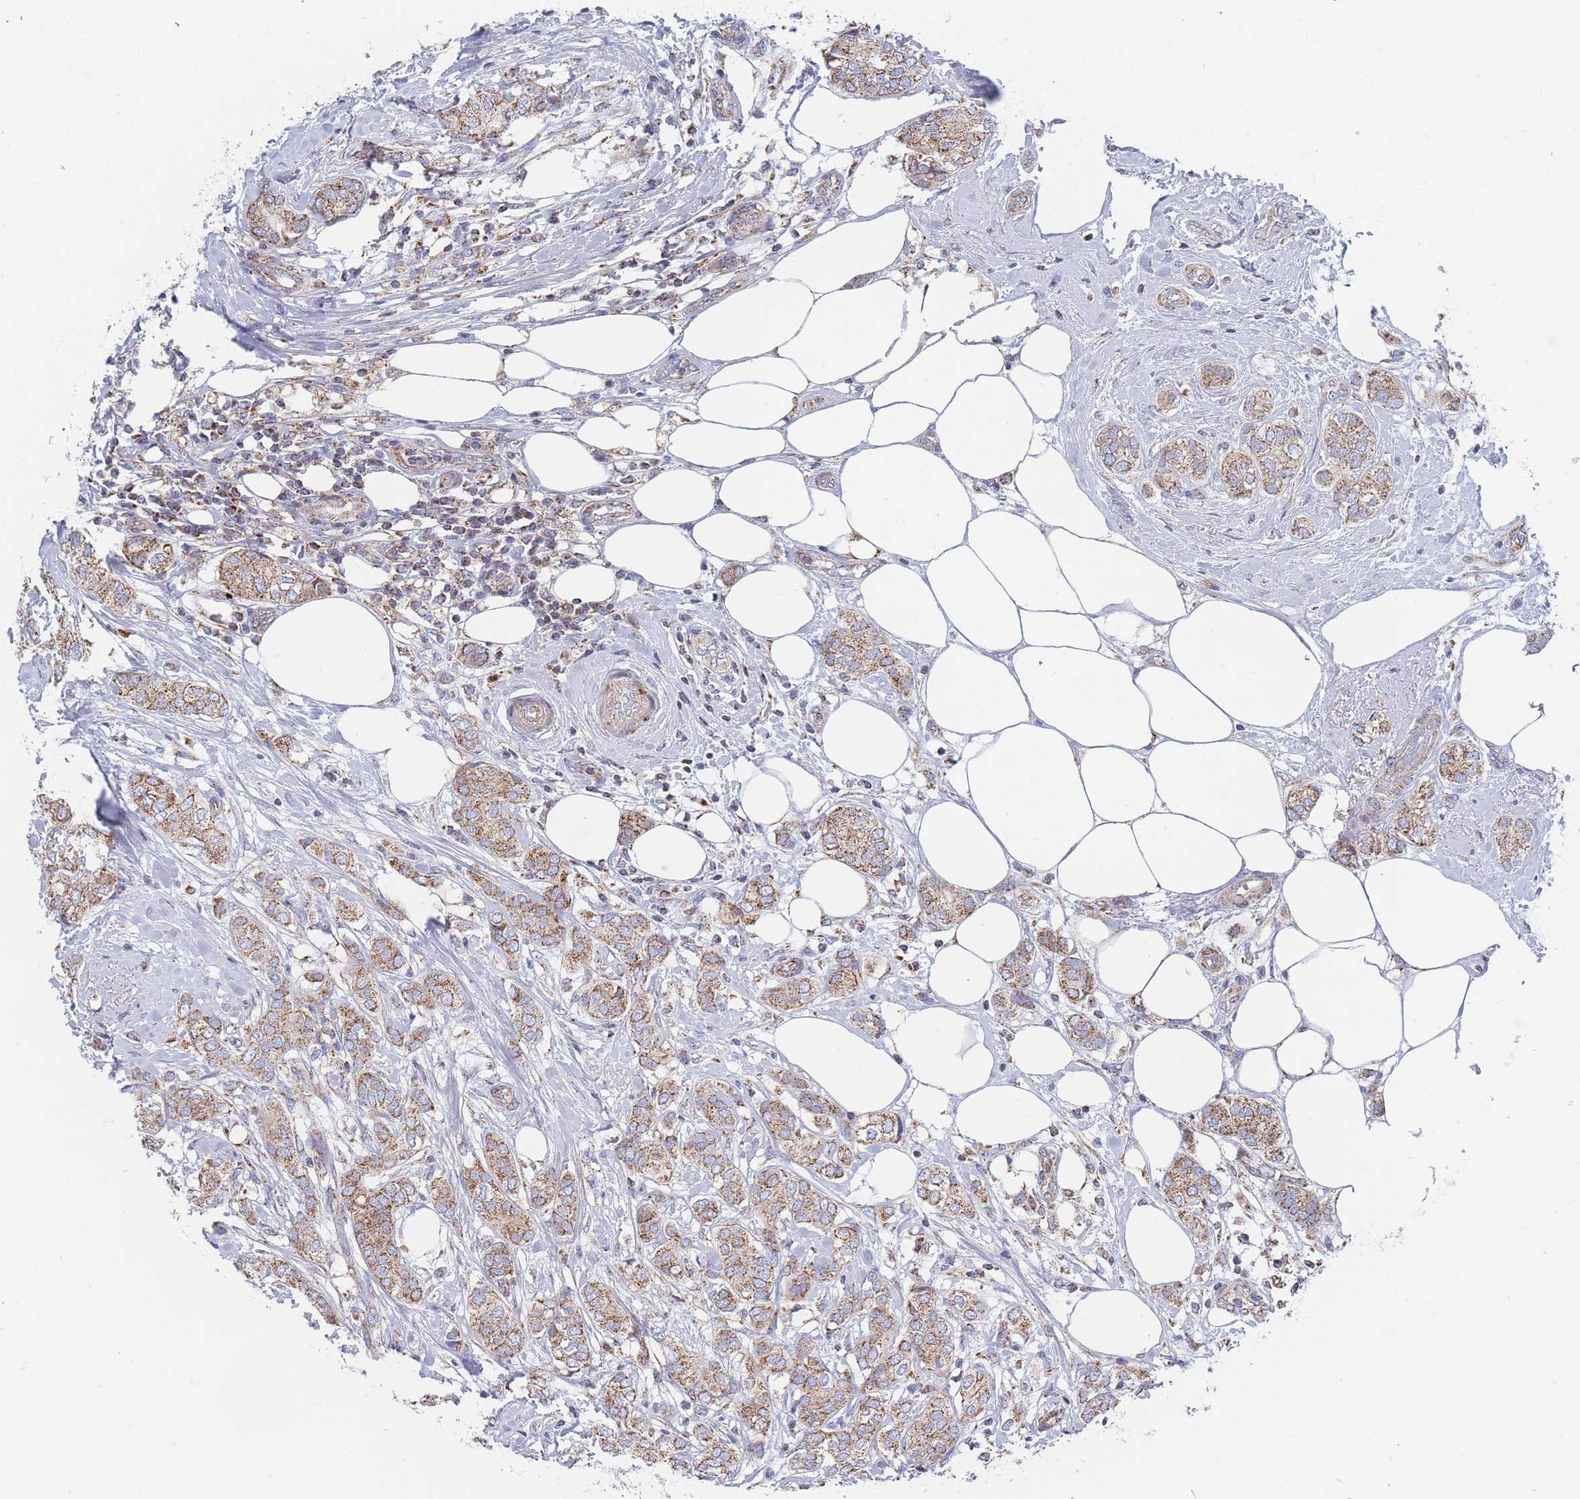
{"staining": {"intensity": "moderate", "quantity": ">75%", "location": "cytoplasmic/membranous"}, "tissue": "breast cancer", "cell_type": "Tumor cells", "image_type": "cancer", "snomed": [{"axis": "morphology", "description": "Duct carcinoma"}, {"axis": "topography", "description": "Breast"}], "caption": "Breast cancer (invasive ductal carcinoma) stained for a protein exhibits moderate cytoplasmic/membranous positivity in tumor cells.", "gene": "IKZF4", "patient": {"sex": "female", "age": 73}}